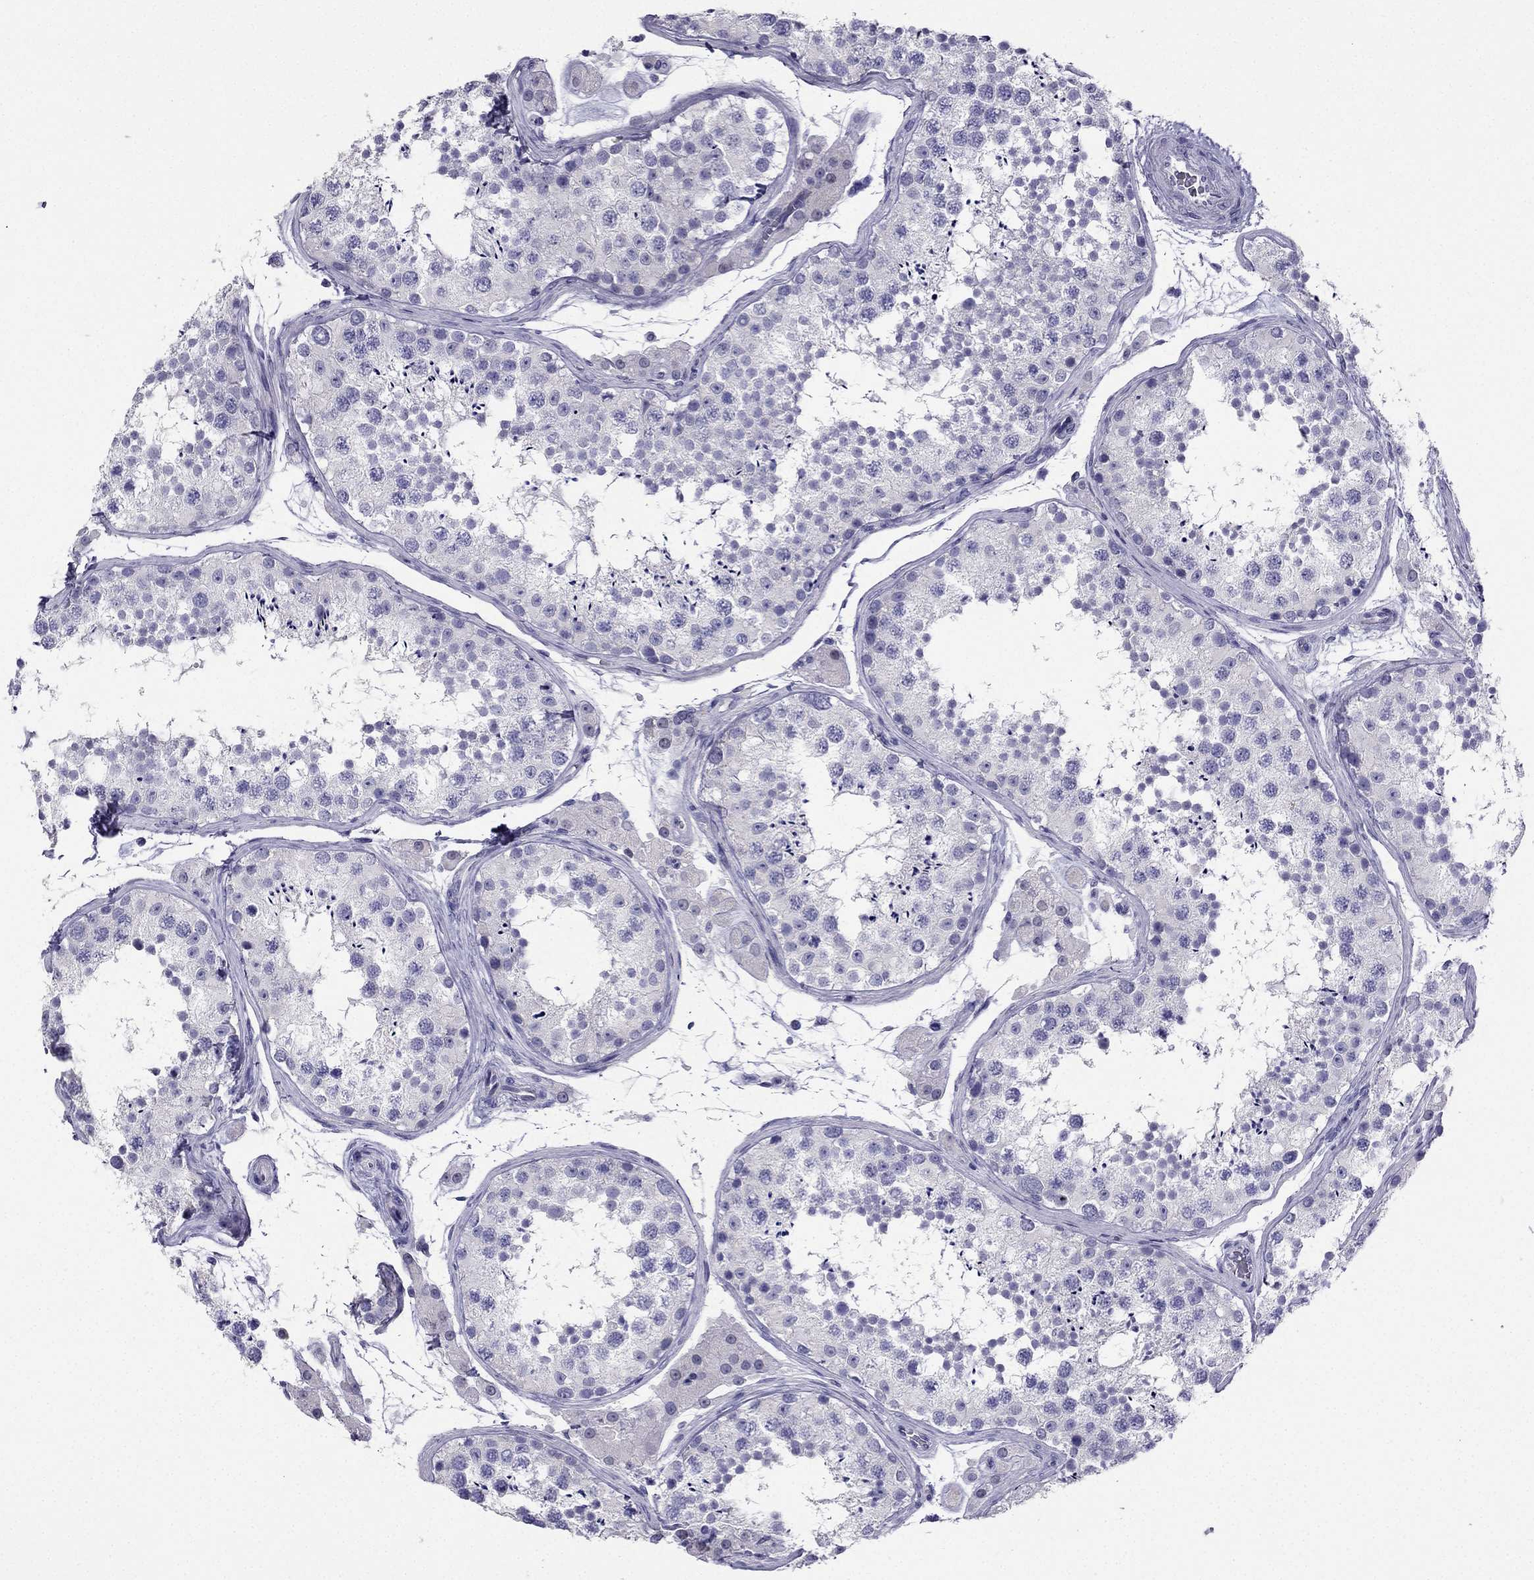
{"staining": {"intensity": "negative", "quantity": "none", "location": "none"}, "tissue": "testis", "cell_type": "Cells in seminiferous ducts", "image_type": "normal", "snomed": [{"axis": "morphology", "description": "Normal tissue, NOS"}, {"axis": "topography", "description": "Testis"}], "caption": "The histopathology image demonstrates no staining of cells in seminiferous ducts in unremarkable testis. (Brightfield microscopy of DAB immunohistochemistry at high magnification).", "gene": "KCNJ10", "patient": {"sex": "male", "age": 41}}